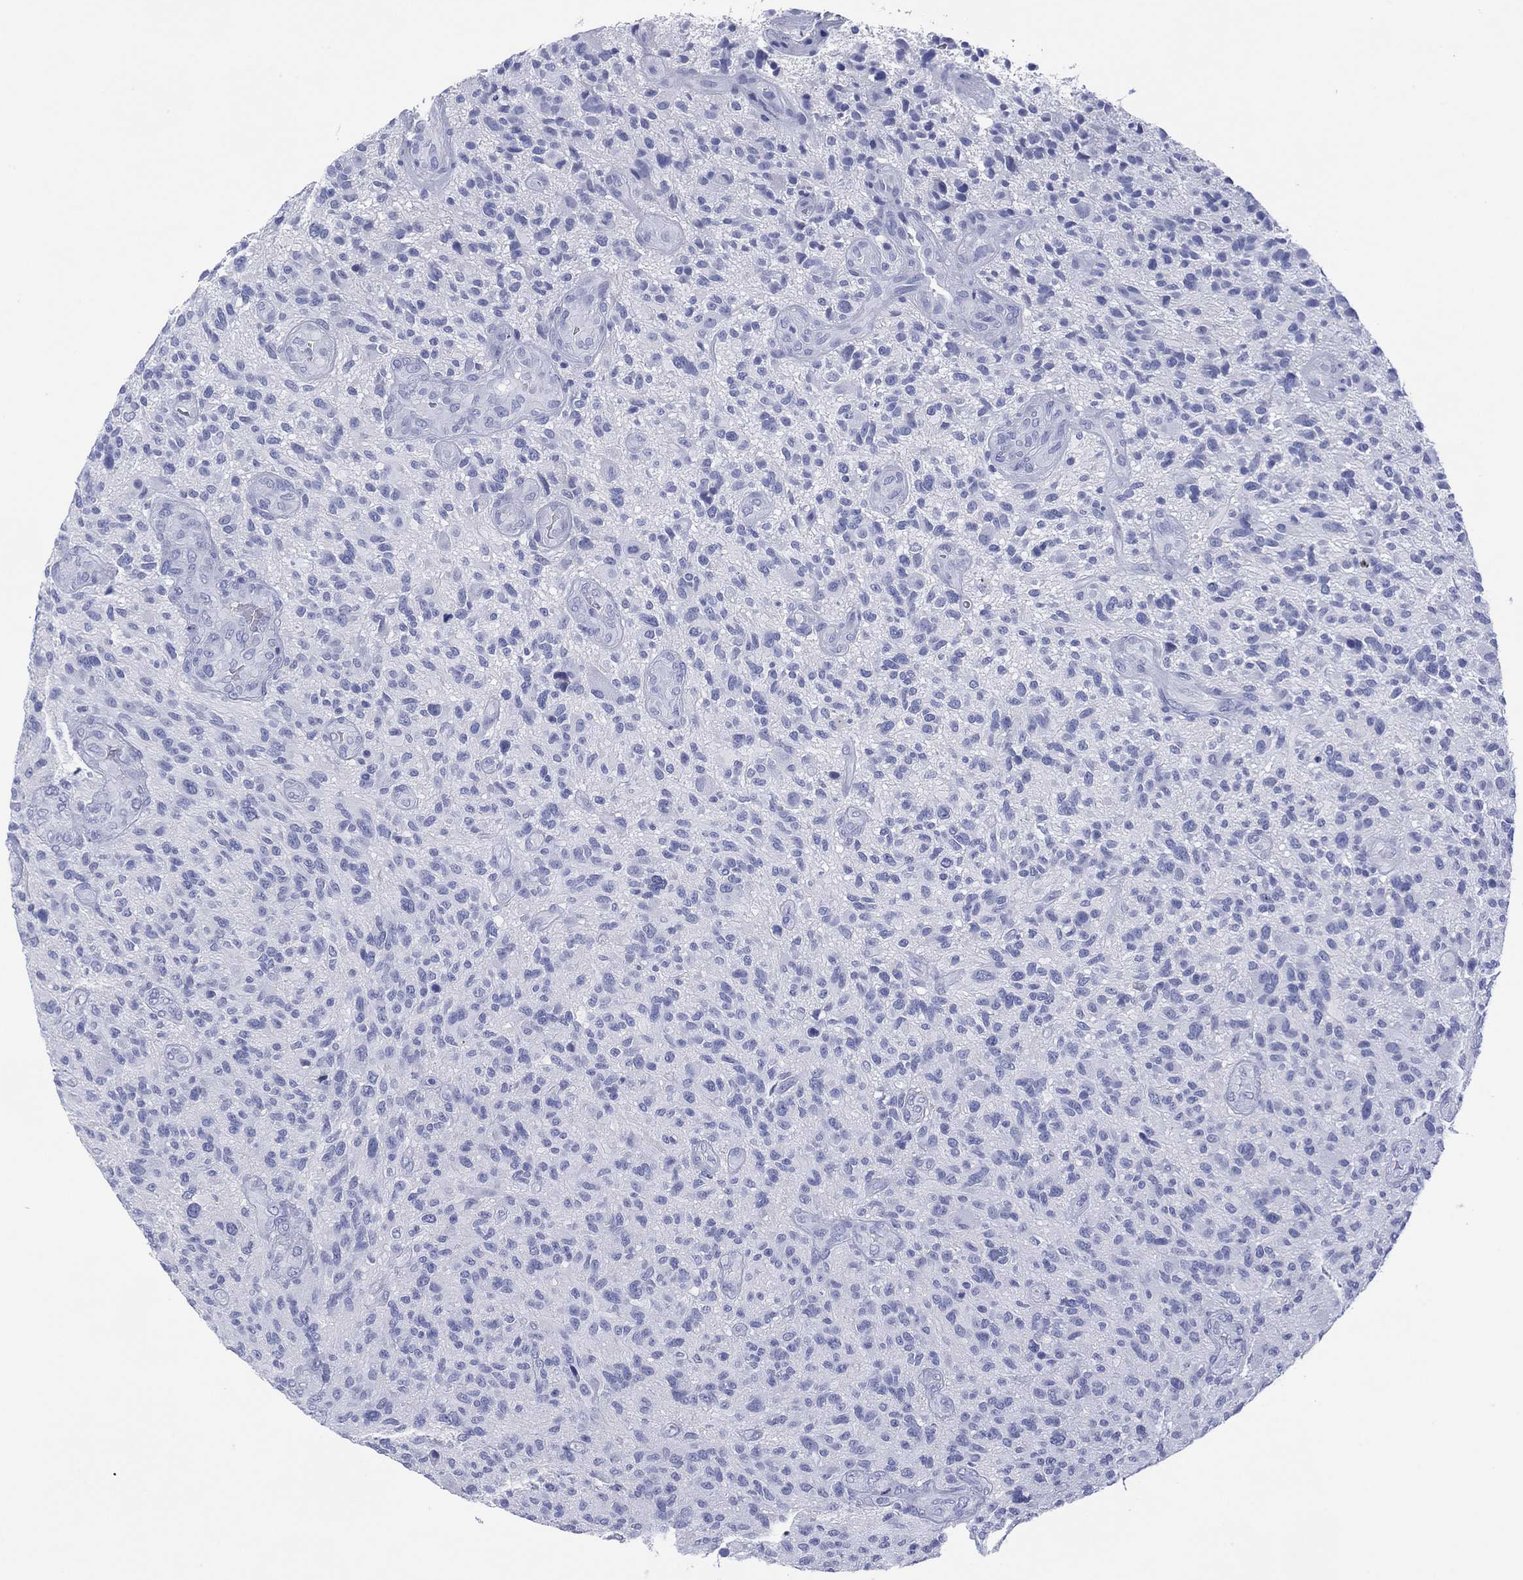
{"staining": {"intensity": "negative", "quantity": "none", "location": "none"}, "tissue": "glioma", "cell_type": "Tumor cells", "image_type": "cancer", "snomed": [{"axis": "morphology", "description": "Glioma, malignant, High grade"}, {"axis": "topography", "description": "Brain"}], "caption": "Image shows no protein positivity in tumor cells of high-grade glioma (malignant) tissue. (DAB (3,3'-diaminobenzidine) immunohistochemistry (IHC), high magnification).", "gene": "DSG1", "patient": {"sex": "male", "age": 47}}